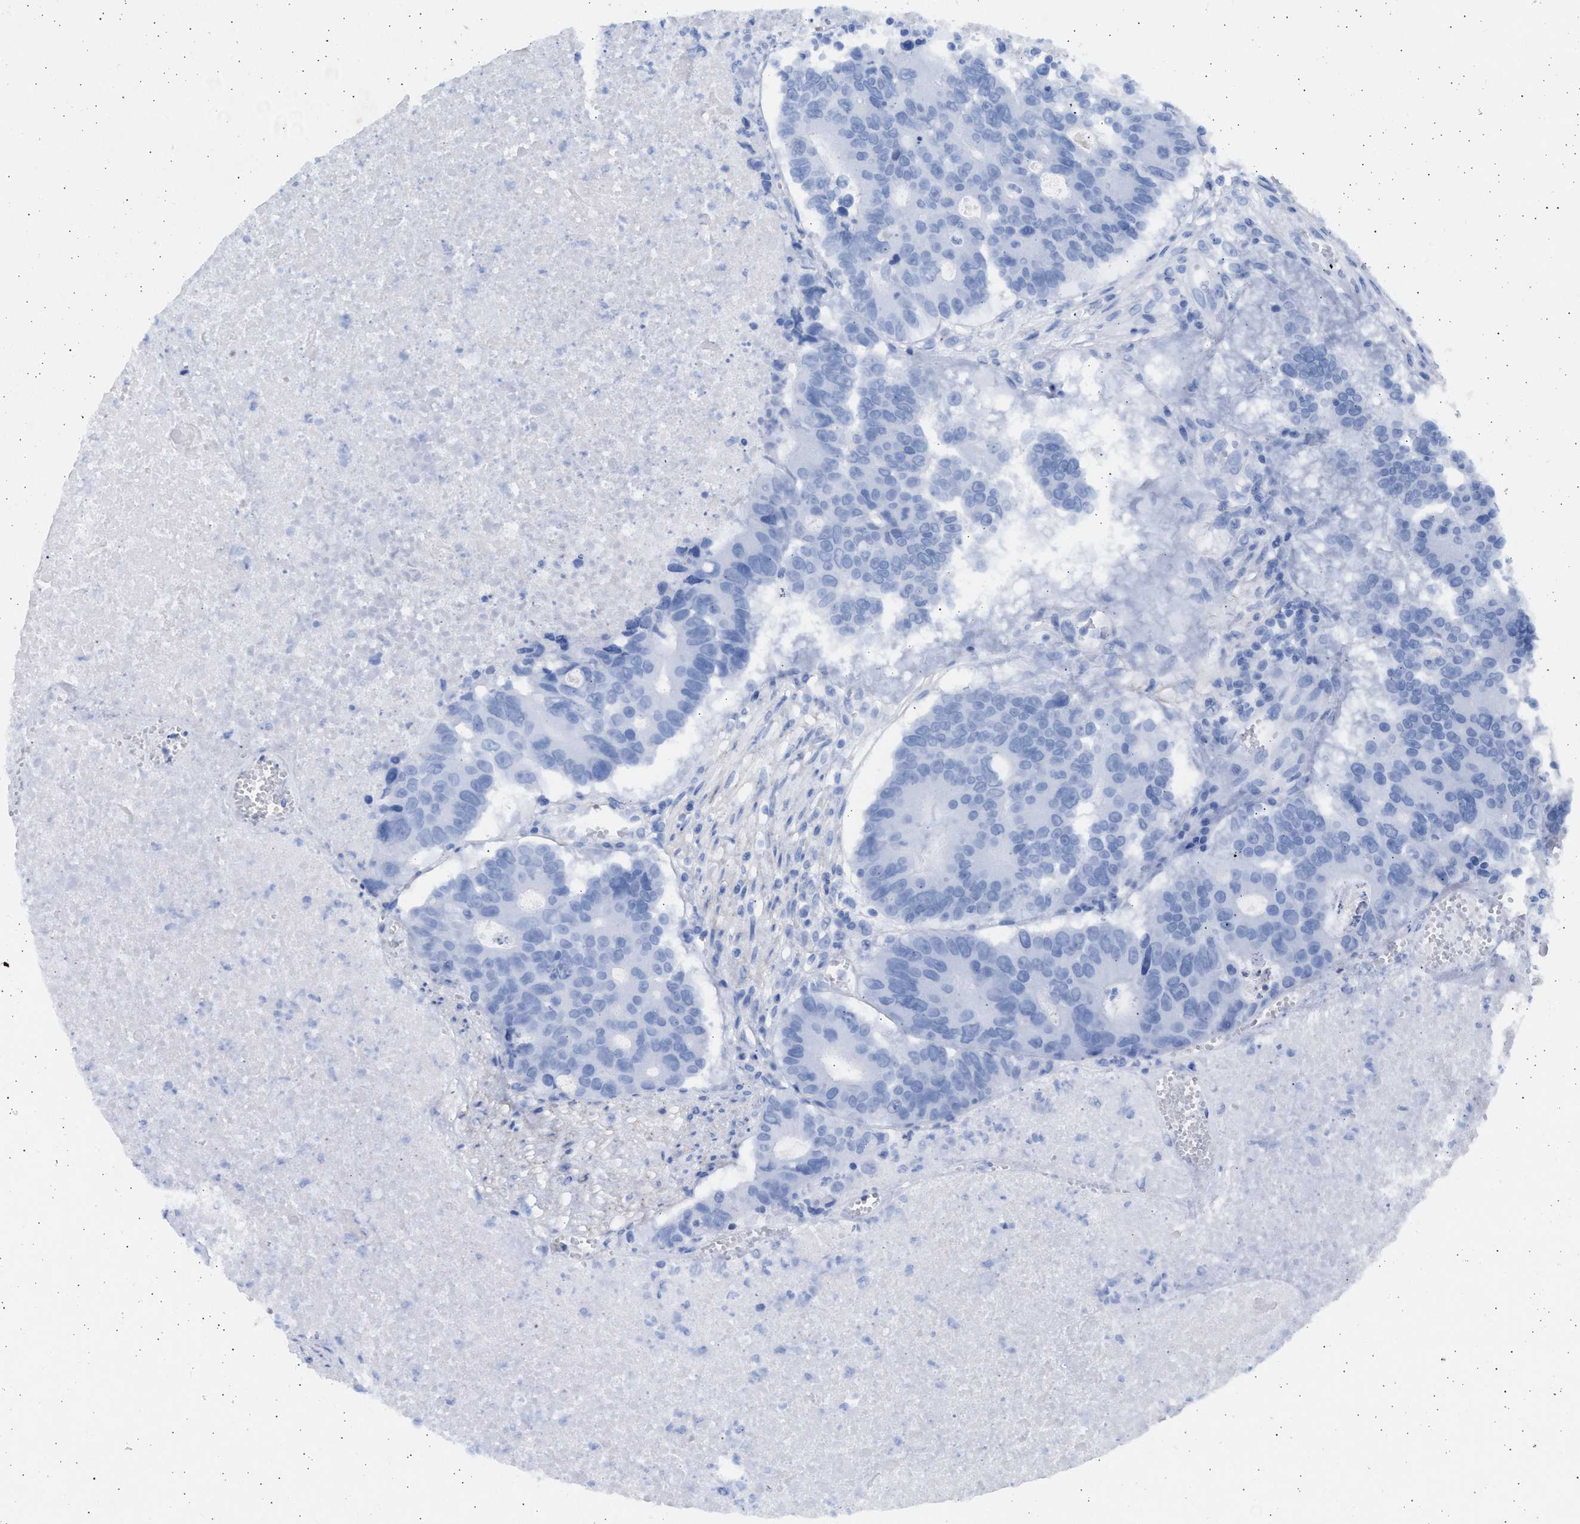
{"staining": {"intensity": "negative", "quantity": "none", "location": "none"}, "tissue": "colorectal cancer", "cell_type": "Tumor cells", "image_type": "cancer", "snomed": [{"axis": "morphology", "description": "Adenocarcinoma, NOS"}, {"axis": "topography", "description": "Colon"}], "caption": "The image exhibits no significant expression in tumor cells of colorectal cancer (adenocarcinoma). Nuclei are stained in blue.", "gene": "NBR1", "patient": {"sex": "male", "age": 87}}